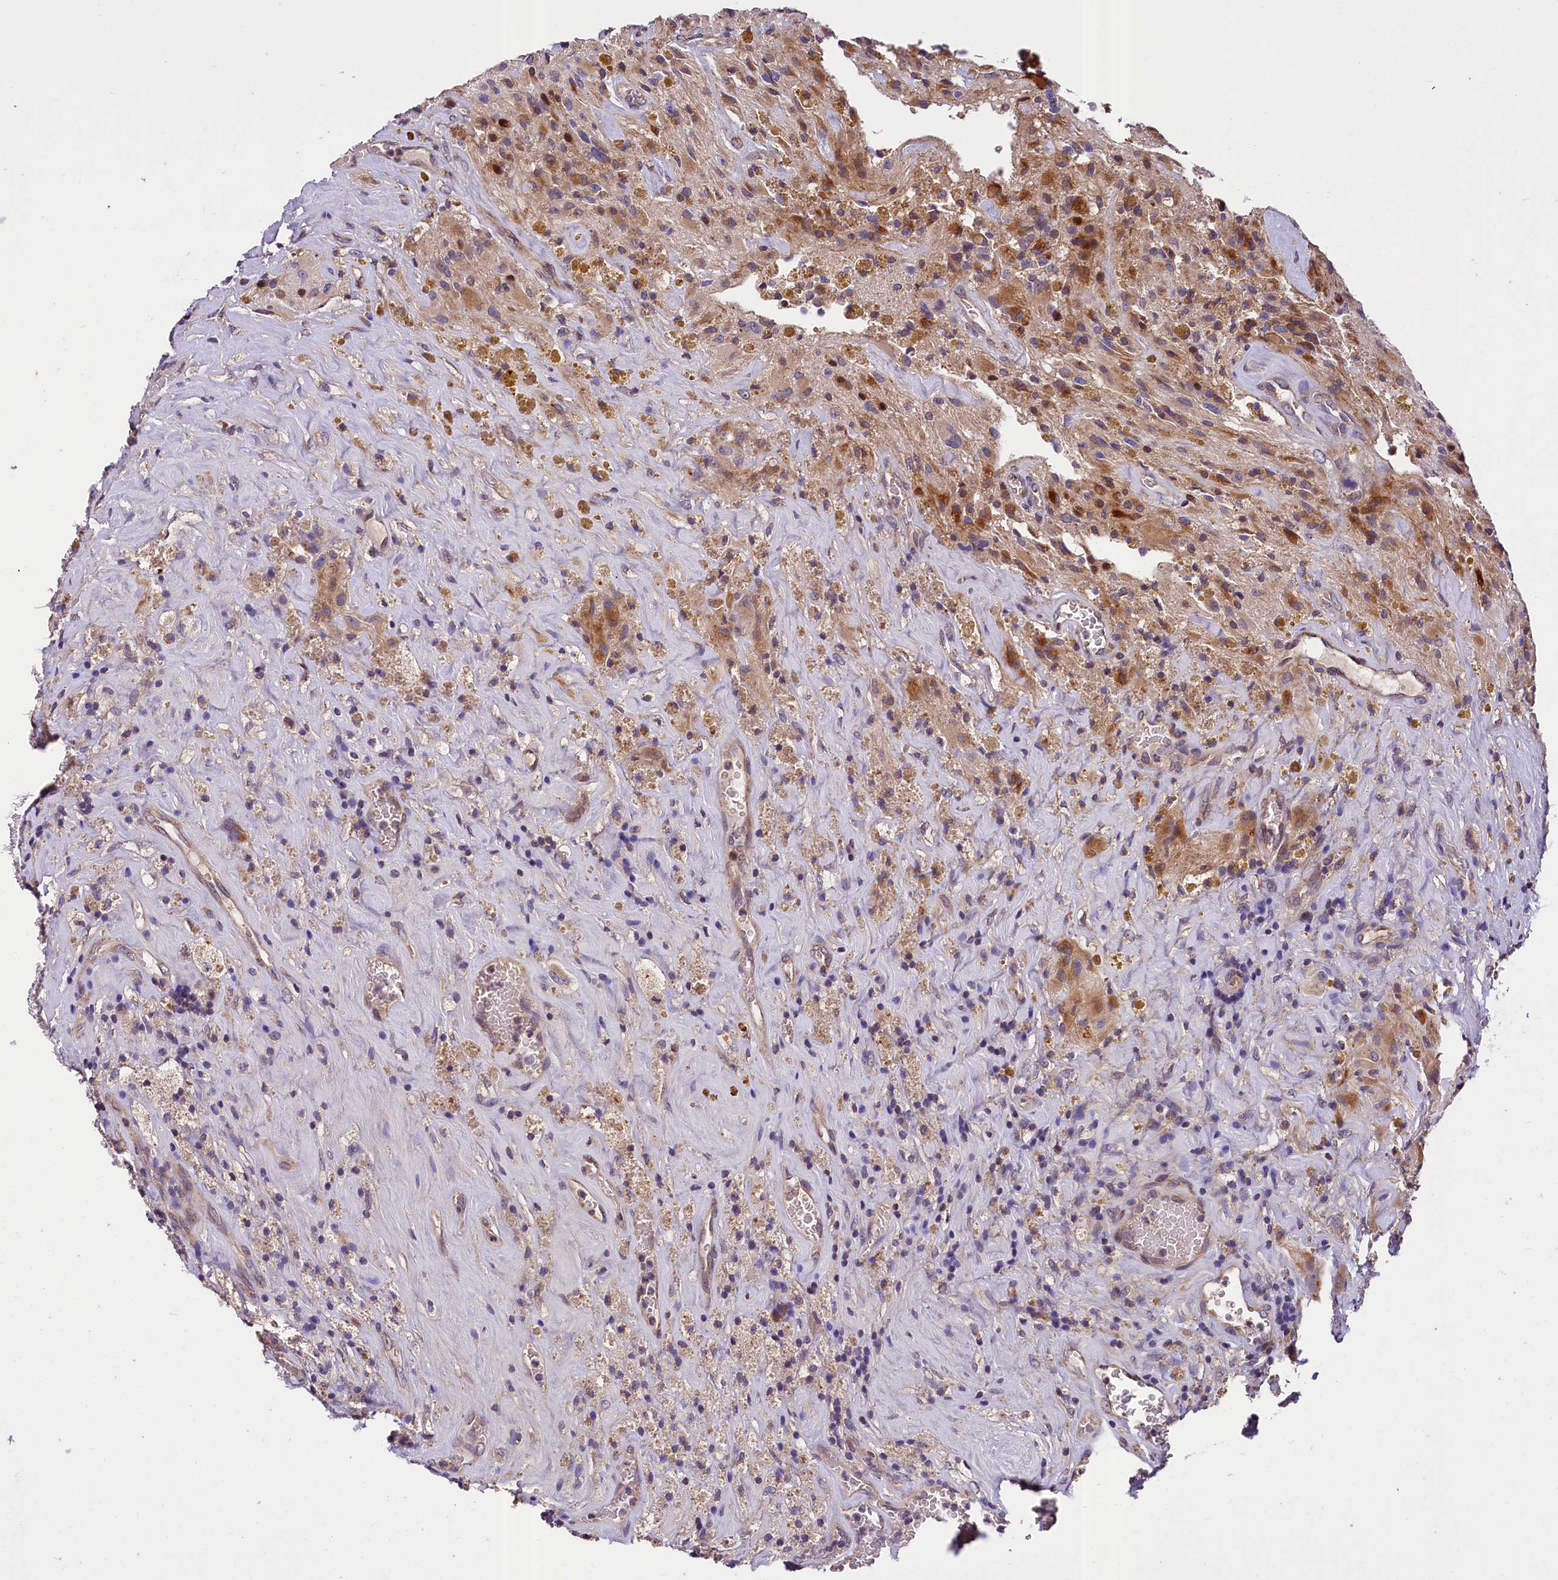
{"staining": {"intensity": "moderate", "quantity": ">75%", "location": "cytoplasmic/membranous"}, "tissue": "glioma", "cell_type": "Tumor cells", "image_type": "cancer", "snomed": [{"axis": "morphology", "description": "Glioma, malignant, High grade"}, {"axis": "topography", "description": "Brain"}], "caption": "Protein expression analysis of glioma reveals moderate cytoplasmic/membranous positivity in approximately >75% of tumor cells.", "gene": "SUPV3L1", "patient": {"sex": "male", "age": 69}}